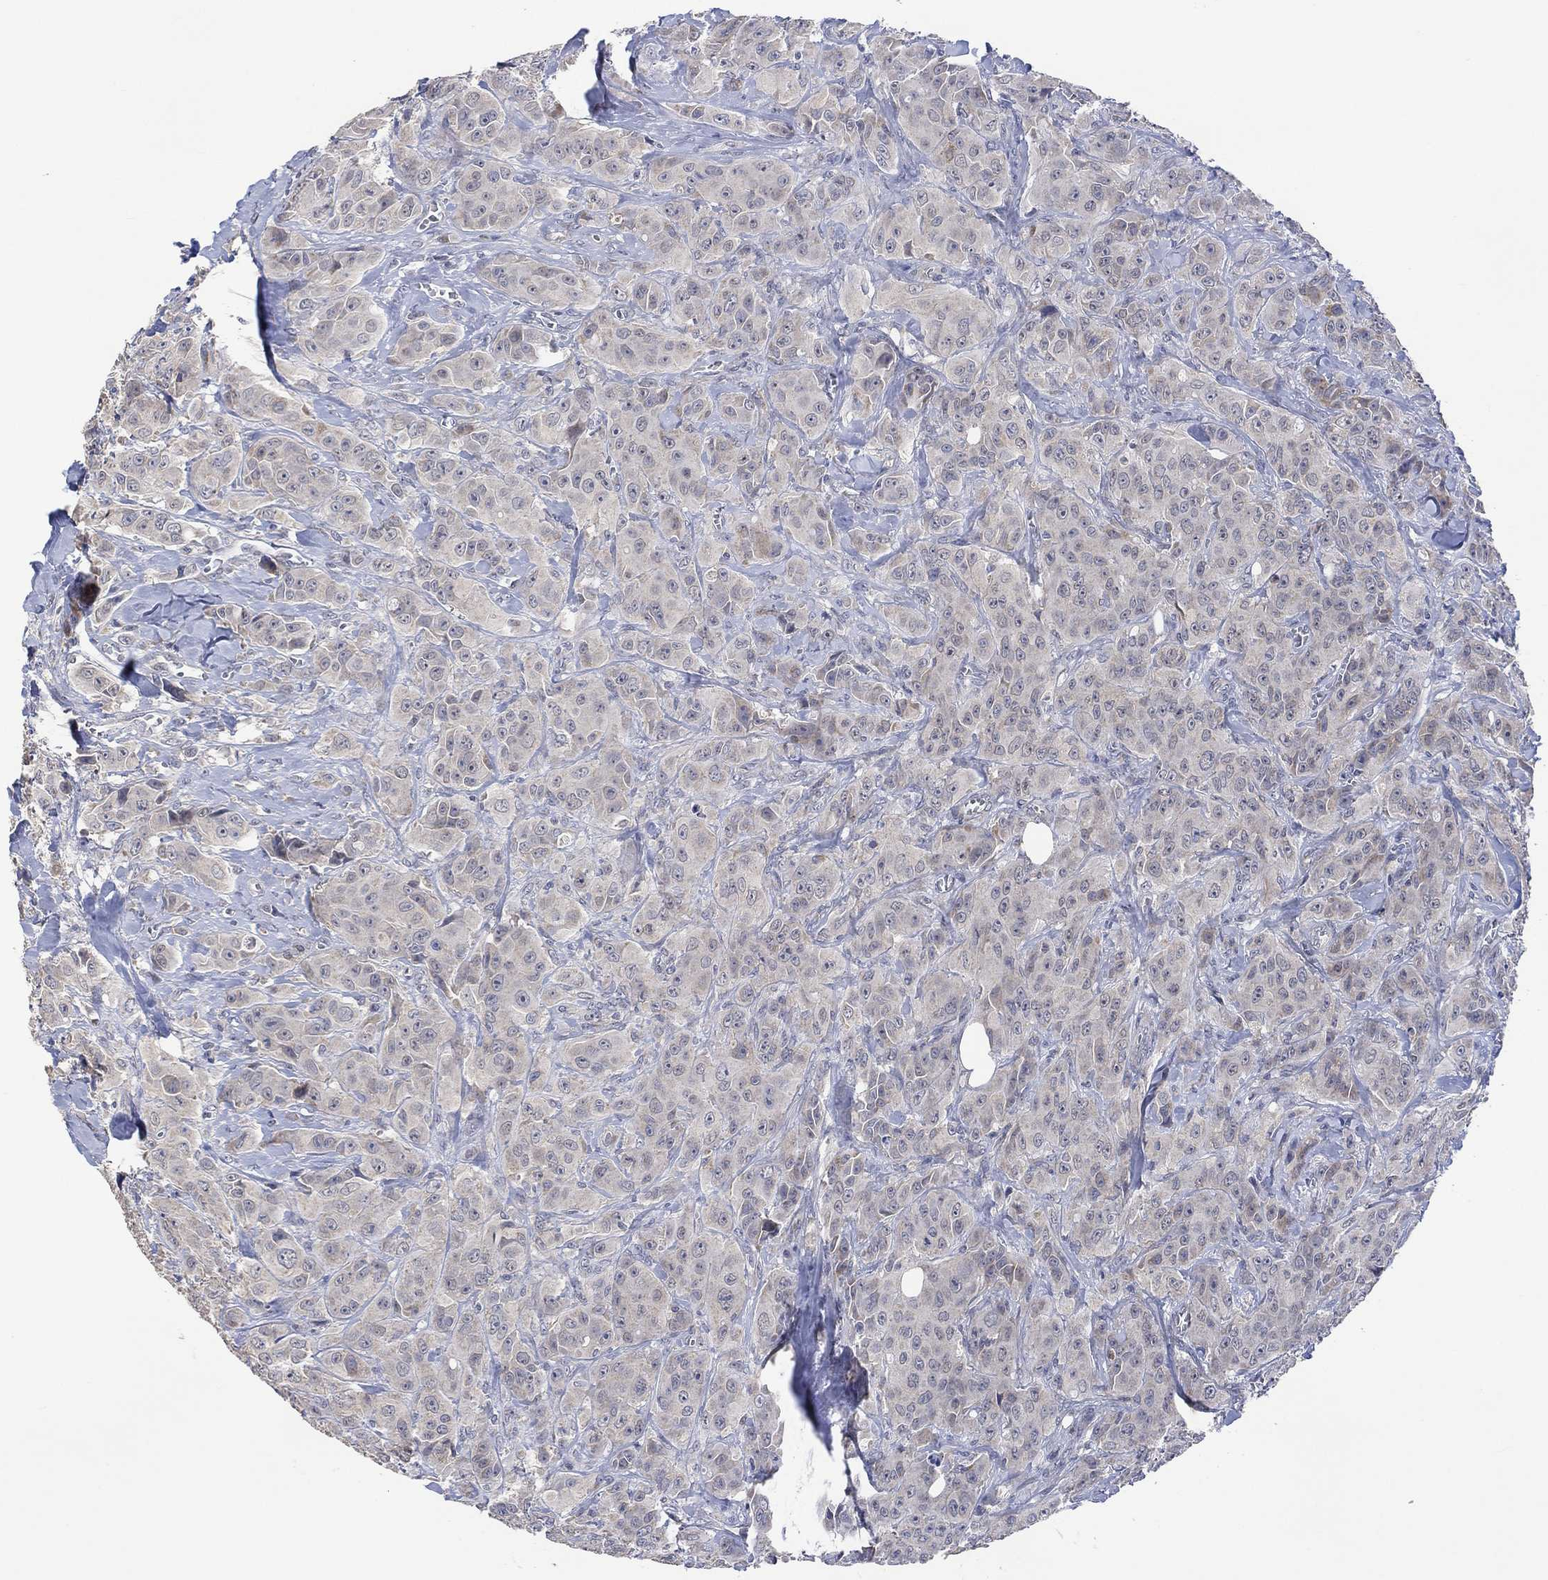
{"staining": {"intensity": "negative", "quantity": "none", "location": "none"}, "tissue": "breast cancer", "cell_type": "Tumor cells", "image_type": "cancer", "snomed": [{"axis": "morphology", "description": "Duct carcinoma"}, {"axis": "topography", "description": "Breast"}], "caption": "High magnification brightfield microscopy of breast cancer stained with DAB (3,3'-diaminobenzidine) (brown) and counterstained with hematoxylin (blue): tumor cells show no significant staining.", "gene": "SLC48A1", "patient": {"sex": "female", "age": 43}}